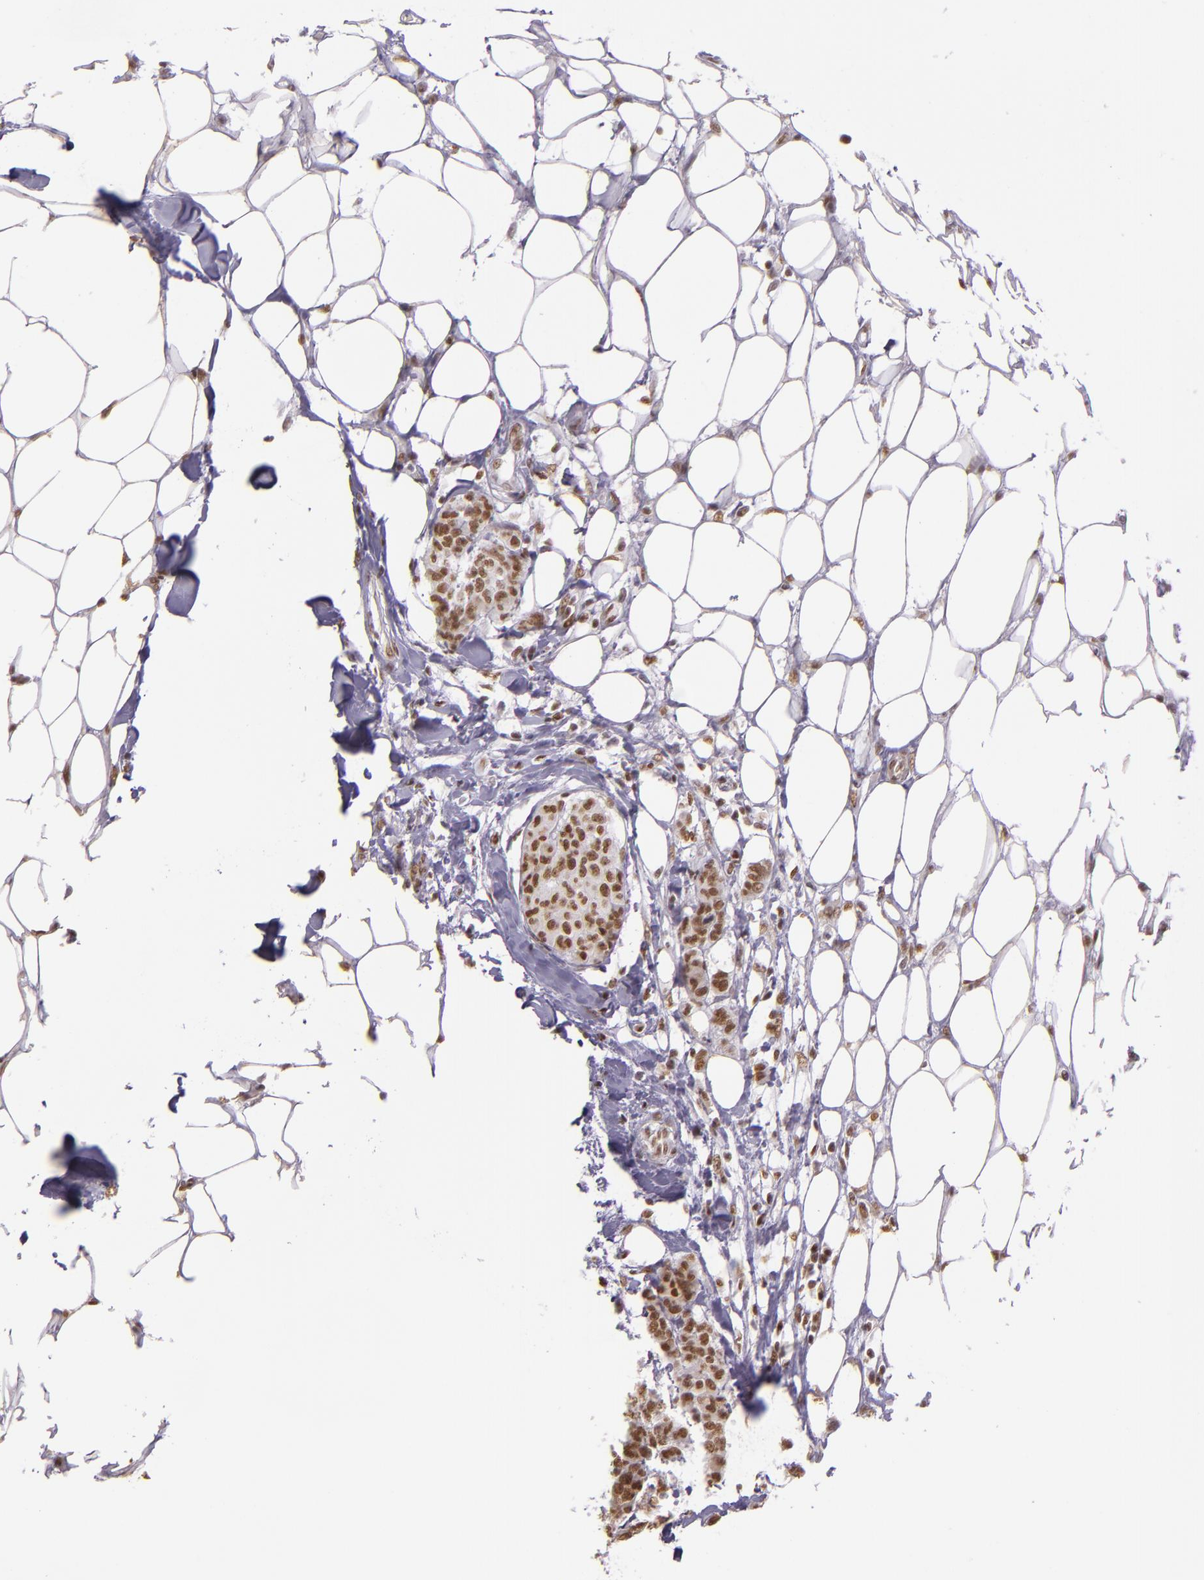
{"staining": {"intensity": "moderate", "quantity": ">75%", "location": "nuclear"}, "tissue": "breast cancer", "cell_type": "Tumor cells", "image_type": "cancer", "snomed": [{"axis": "morphology", "description": "Duct carcinoma"}, {"axis": "topography", "description": "Breast"}], "caption": "This photomicrograph exhibits immunohistochemistry staining of intraductal carcinoma (breast), with medium moderate nuclear expression in about >75% of tumor cells.", "gene": "USF1", "patient": {"sex": "female", "age": 40}}